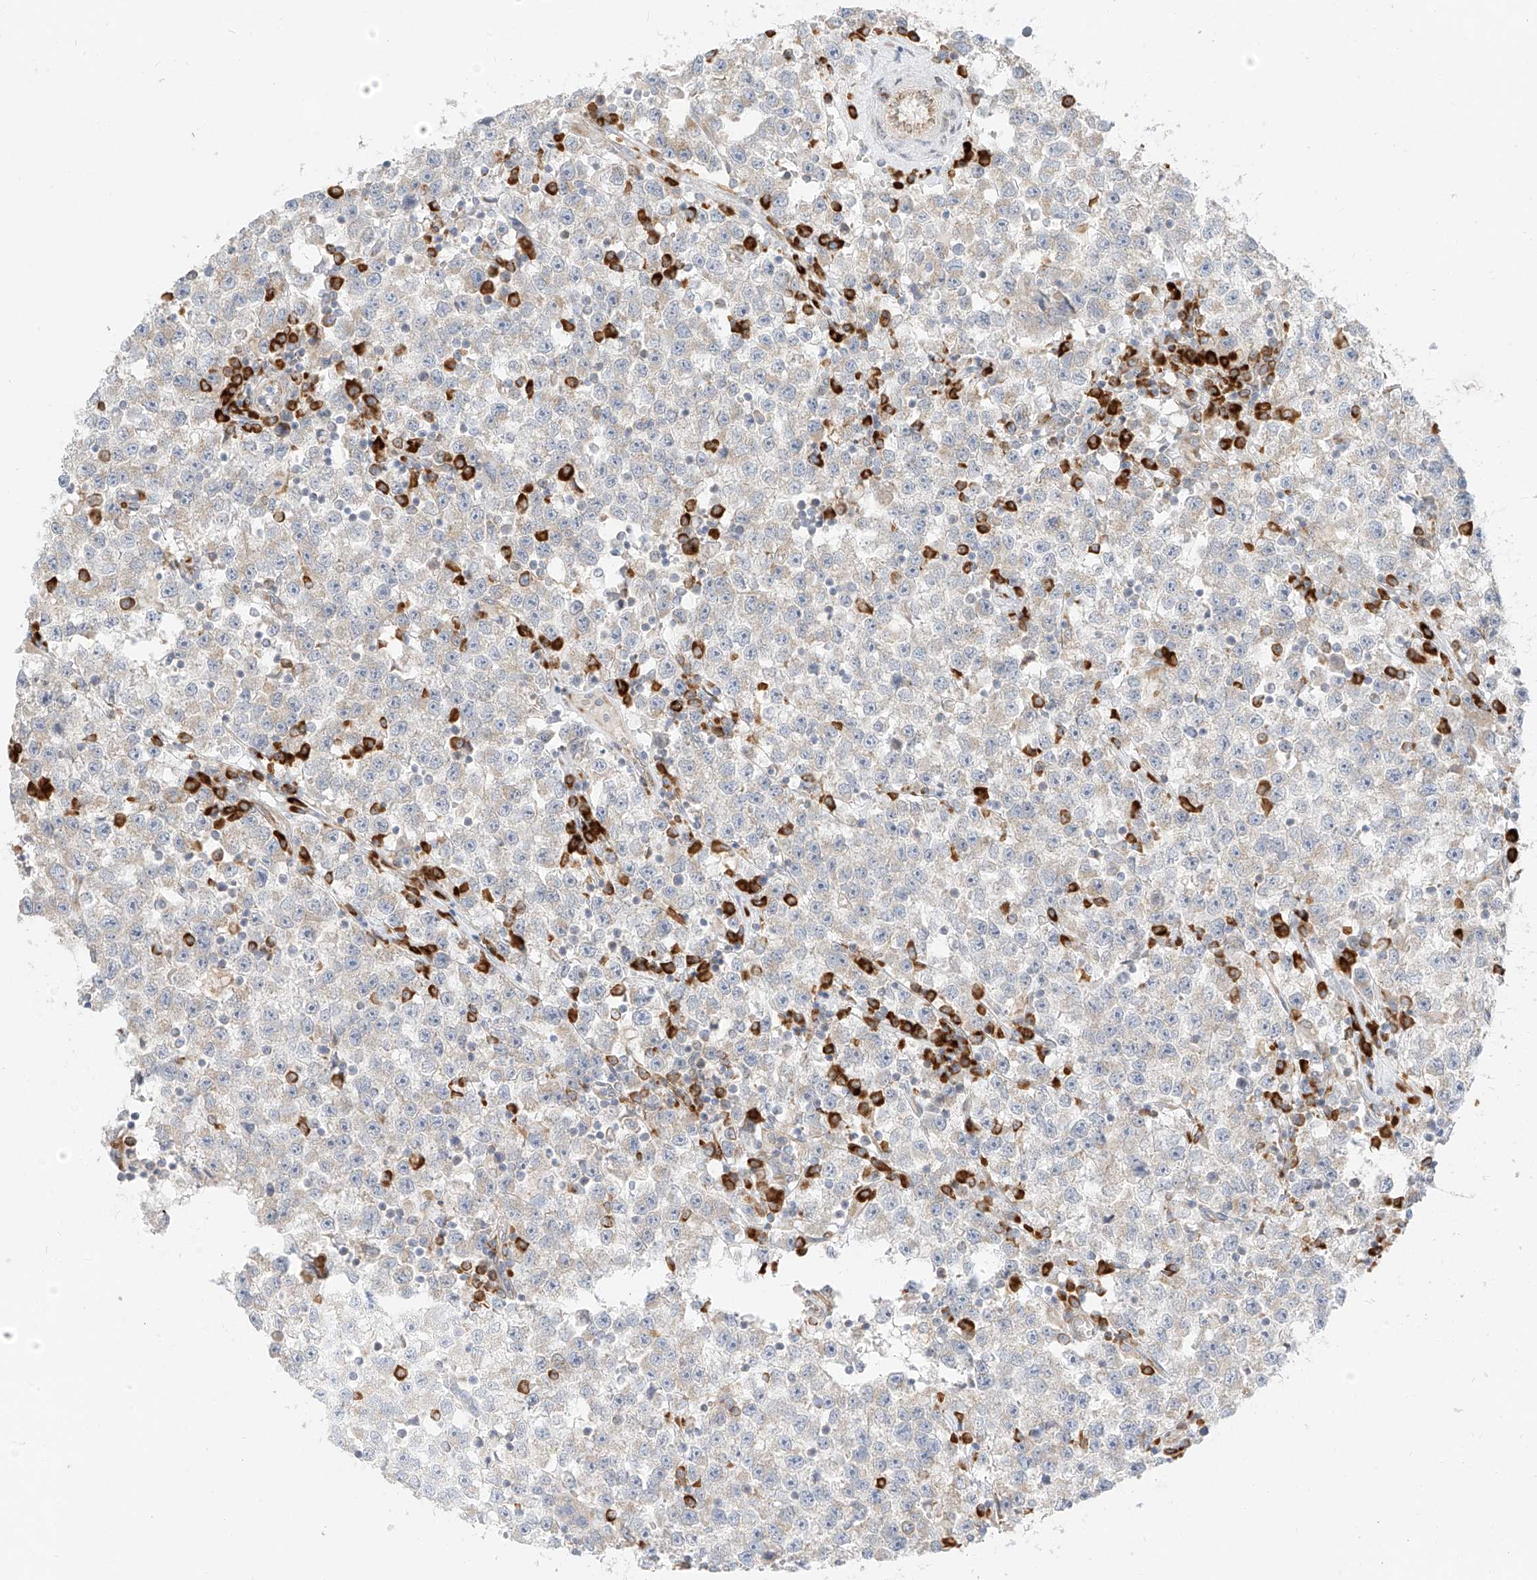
{"staining": {"intensity": "weak", "quantity": "<25%", "location": "cytoplasmic/membranous"}, "tissue": "testis cancer", "cell_type": "Tumor cells", "image_type": "cancer", "snomed": [{"axis": "morphology", "description": "Seminoma, NOS"}, {"axis": "topography", "description": "Testis"}], "caption": "Tumor cells show no significant positivity in testis seminoma.", "gene": "STT3A", "patient": {"sex": "male", "age": 22}}